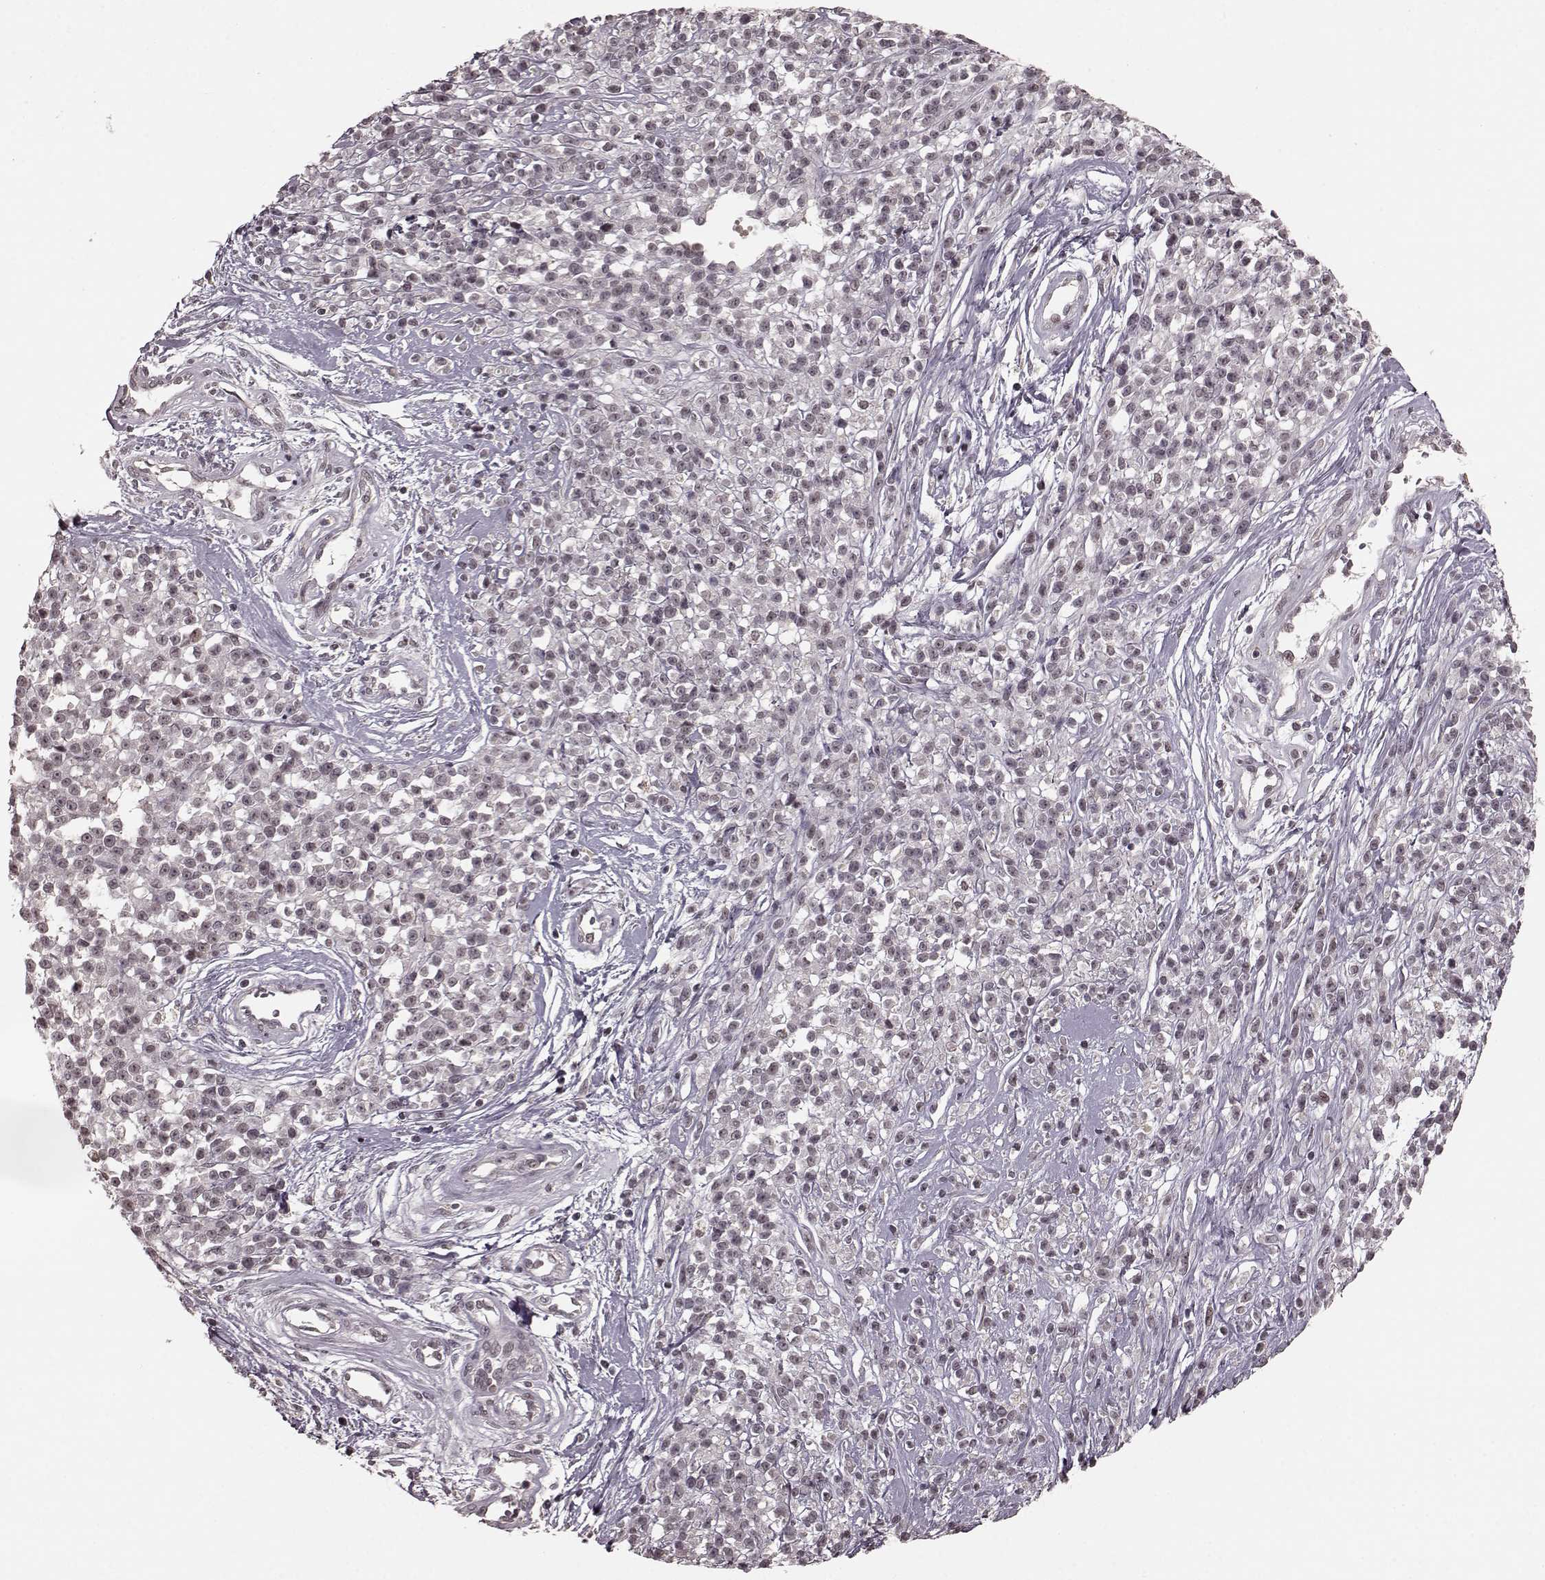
{"staining": {"intensity": "negative", "quantity": "none", "location": "none"}, "tissue": "melanoma", "cell_type": "Tumor cells", "image_type": "cancer", "snomed": [{"axis": "morphology", "description": "Malignant melanoma, NOS"}, {"axis": "topography", "description": "Skin"}, {"axis": "topography", "description": "Skin of trunk"}], "caption": "There is no significant staining in tumor cells of melanoma.", "gene": "PLCB4", "patient": {"sex": "male", "age": 74}}